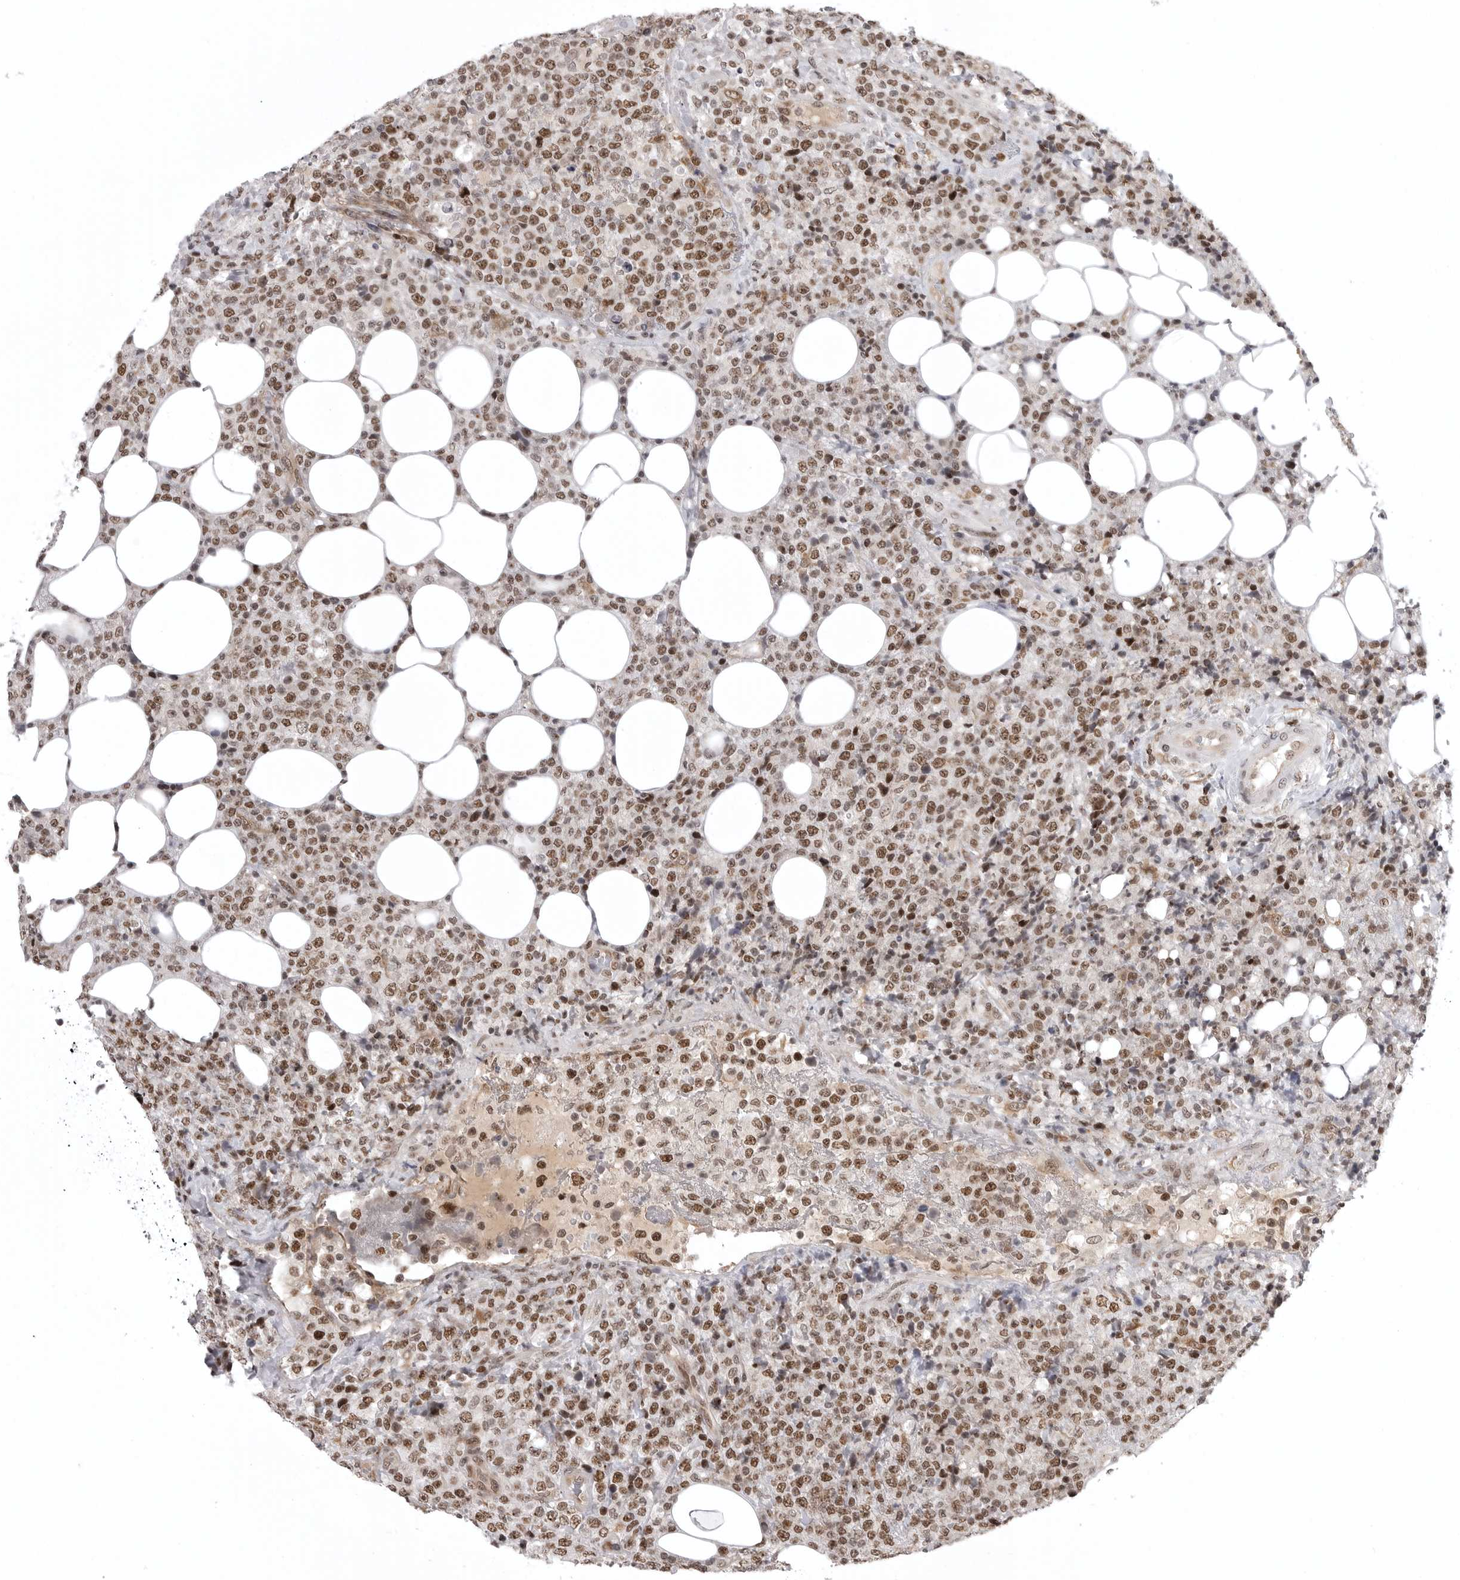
{"staining": {"intensity": "moderate", "quantity": ">75%", "location": "nuclear"}, "tissue": "lymphoma", "cell_type": "Tumor cells", "image_type": "cancer", "snomed": [{"axis": "morphology", "description": "Malignant lymphoma, non-Hodgkin's type, High grade"}, {"axis": "topography", "description": "Lymph node"}], "caption": "An immunohistochemistry photomicrograph of neoplastic tissue is shown. Protein staining in brown labels moderate nuclear positivity in lymphoma within tumor cells.", "gene": "PRDM10", "patient": {"sex": "male", "age": 13}}